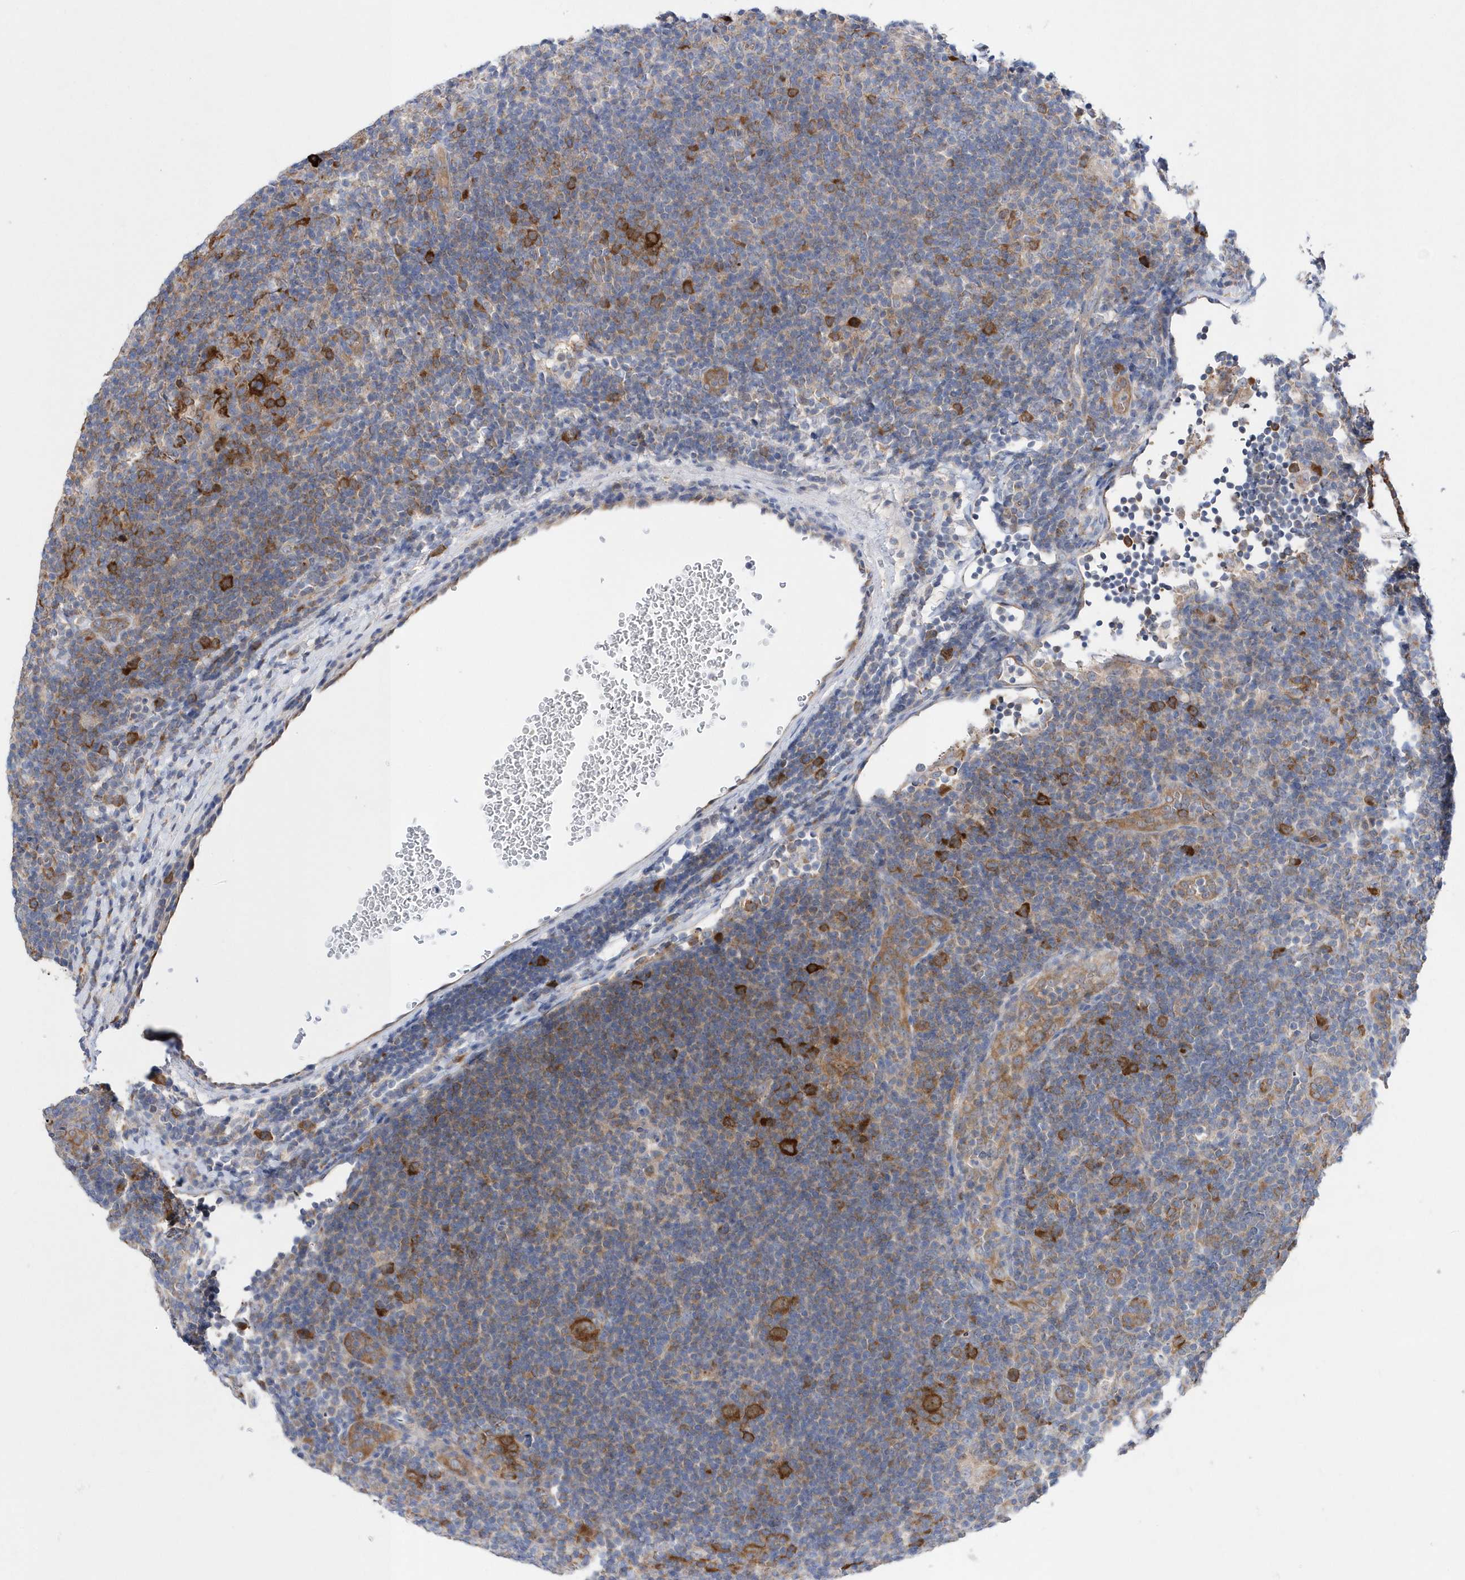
{"staining": {"intensity": "moderate", "quantity": ">75%", "location": "cytoplasmic/membranous"}, "tissue": "lymphoma", "cell_type": "Tumor cells", "image_type": "cancer", "snomed": [{"axis": "morphology", "description": "Hodgkin's disease, NOS"}, {"axis": "topography", "description": "Lymph node"}], "caption": "A high-resolution image shows IHC staining of lymphoma, which shows moderate cytoplasmic/membranous positivity in about >75% of tumor cells. (IHC, brightfield microscopy, high magnification).", "gene": "JKAMP", "patient": {"sex": "female", "age": 57}}